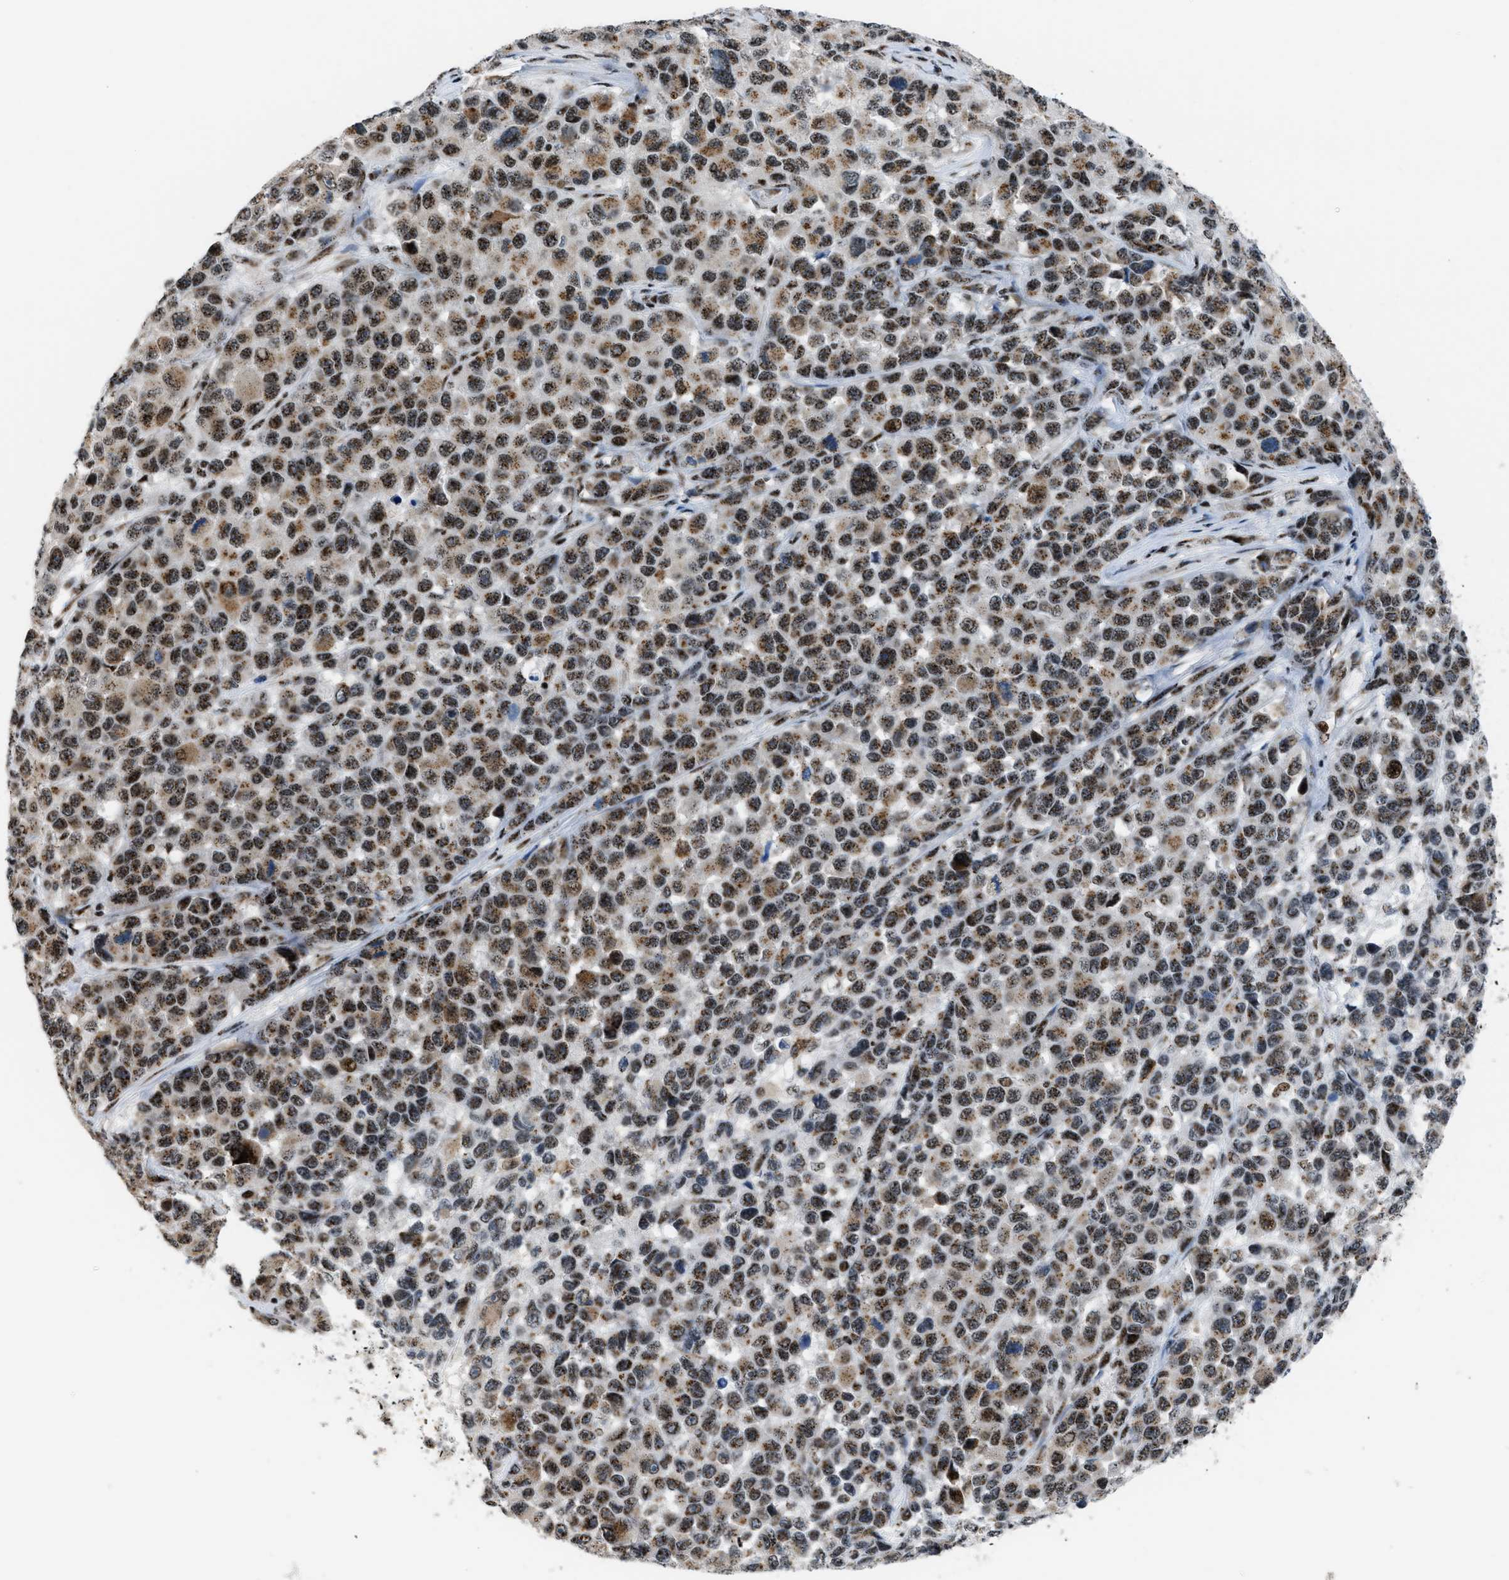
{"staining": {"intensity": "moderate", "quantity": ">75%", "location": "cytoplasmic/membranous,nuclear"}, "tissue": "melanoma", "cell_type": "Tumor cells", "image_type": "cancer", "snomed": [{"axis": "morphology", "description": "Malignant melanoma, NOS"}, {"axis": "topography", "description": "Skin"}], "caption": "Immunohistochemical staining of malignant melanoma reveals moderate cytoplasmic/membranous and nuclear protein positivity in about >75% of tumor cells.", "gene": "CDR2", "patient": {"sex": "male", "age": 53}}